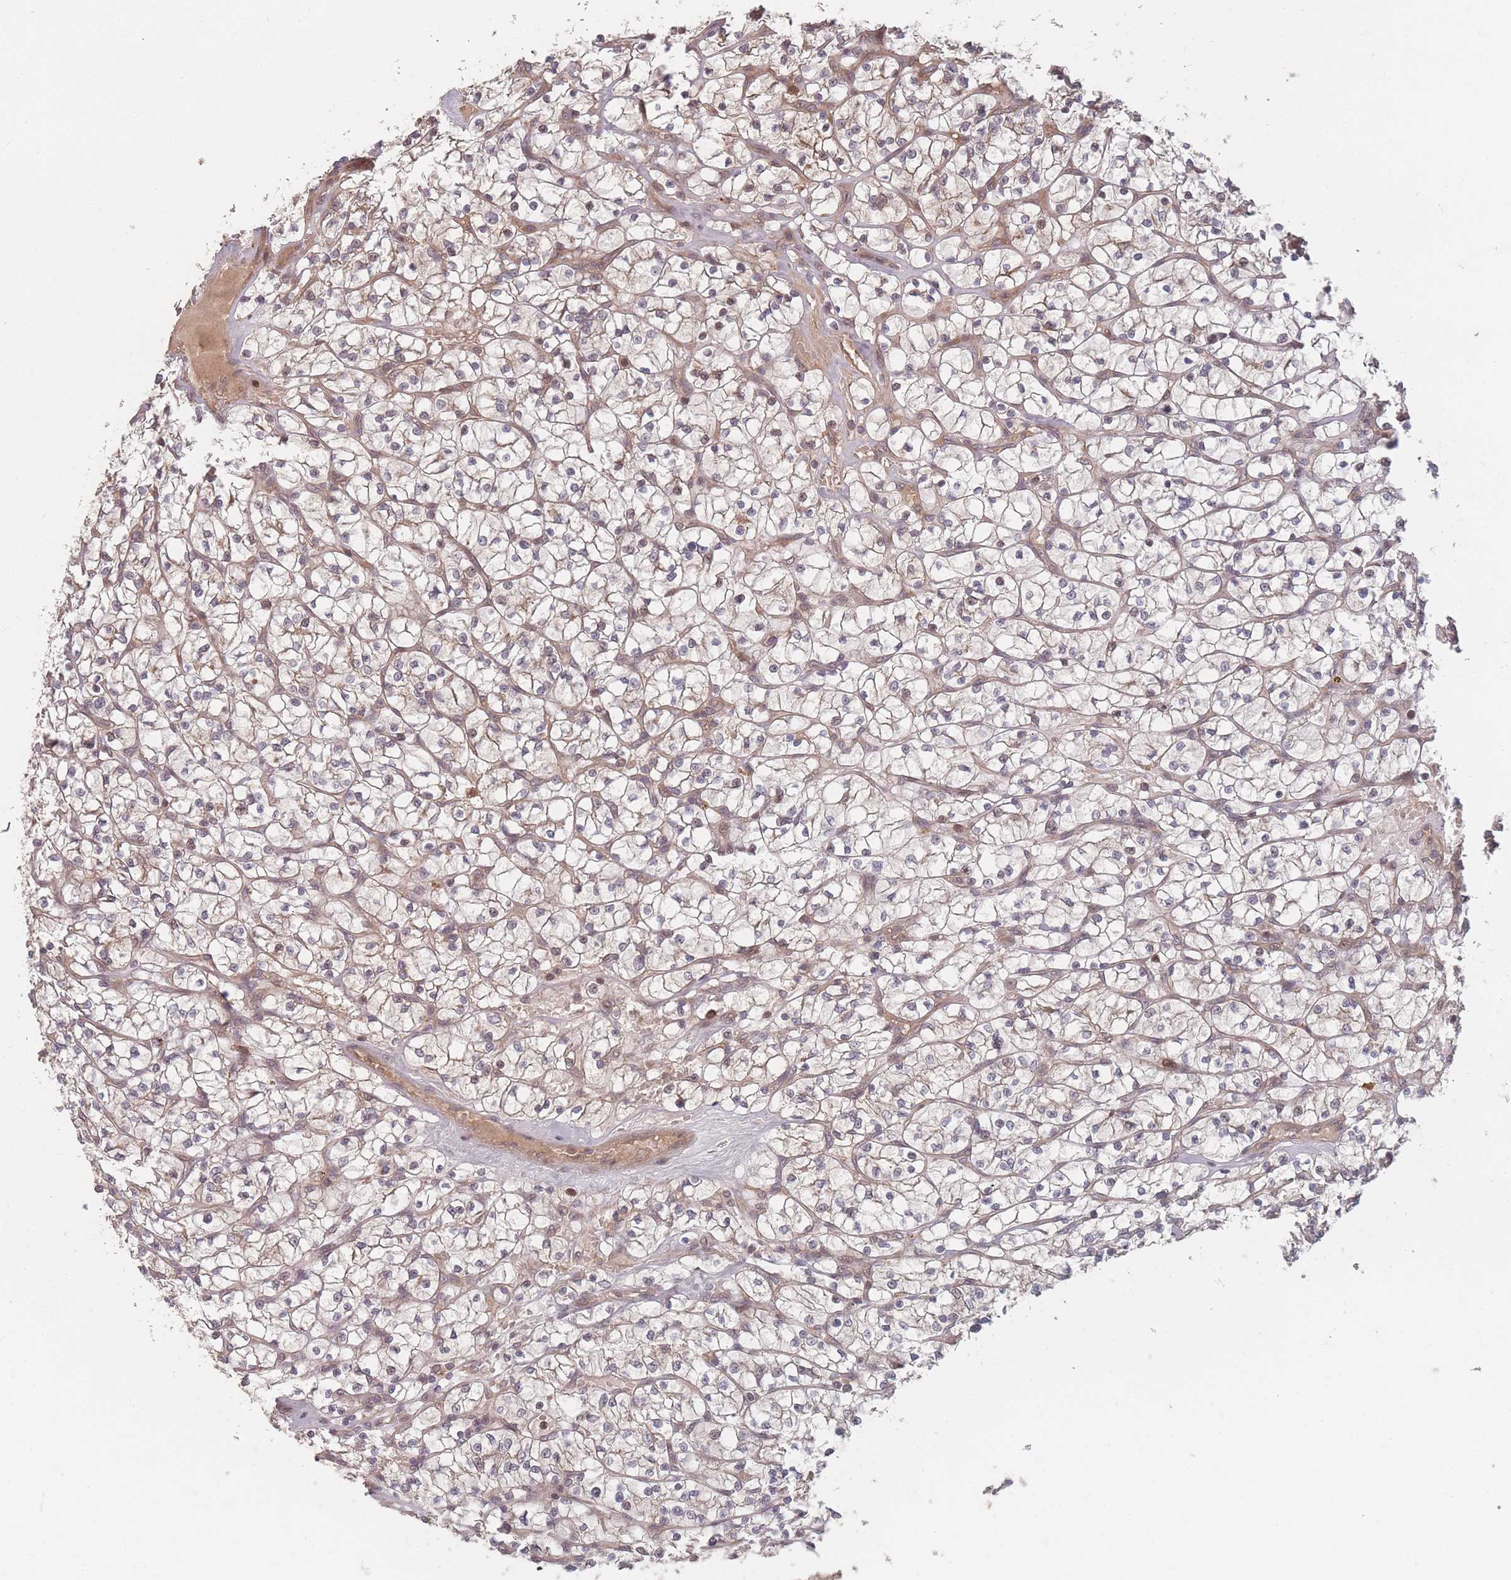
{"staining": {"intensity": "weak", "quantity": "25%-75%", "location": "cytoplasmic/membranous"}, "tissue": "renal cancer", "cell_type": "Tumor cells", "image_type": "cancer", "snomed": [{"axis": "morphology", "description": "Adenocarcinoma, NOS"}, {"axis": "topography", "description": "Kidney"}], "caption": "The photomicrograph demonstrates staining of renal cancer, revealing weak cytoplasmic/membranous protein staining (brown color) within tumor cells. (Brightfield microscopy of DAB IHC at high magnification).", "gene": "HAGH", "patient": {"sex": "female", "age": 64}}